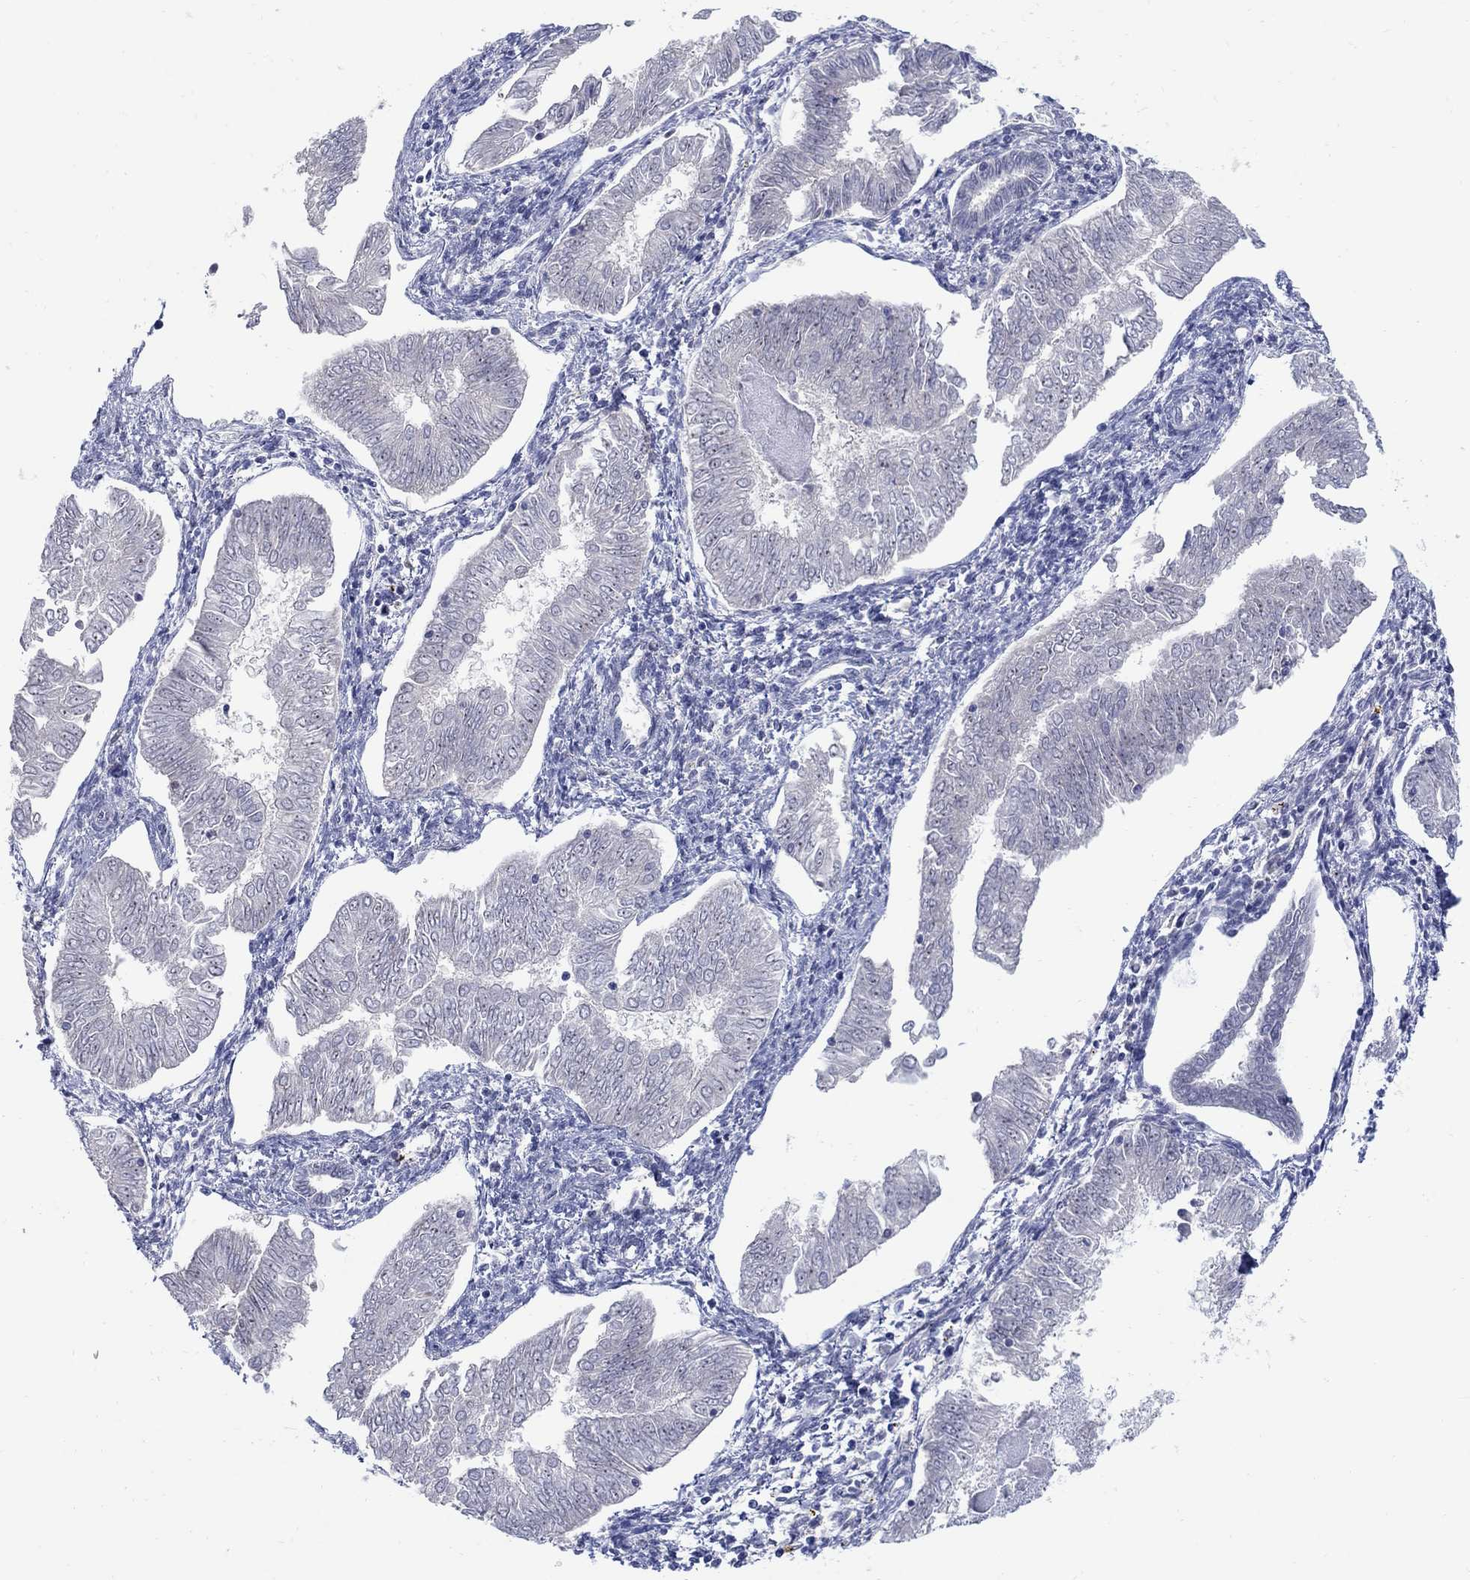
{"staining": {"intensity": "negative", "quantity": "none", "location": "none"}, "tissue": "endometrial cancer", "cell_type": "Tumor cells", "image_type": "cancer", "snomed": [{"axis": "morphology", "description": "Adenocarcinoma, NOS"}, {"axis": "topography", "description": "Endometrium"}], "caption": "This is a micrograph of immunohistochemistry (IHC) staining of endometrial cancer (adenocarcinoma), which shows no positivity in tumor cells.", "gene": "REEP2", "patient": {"sex": "female", "age": 53}}